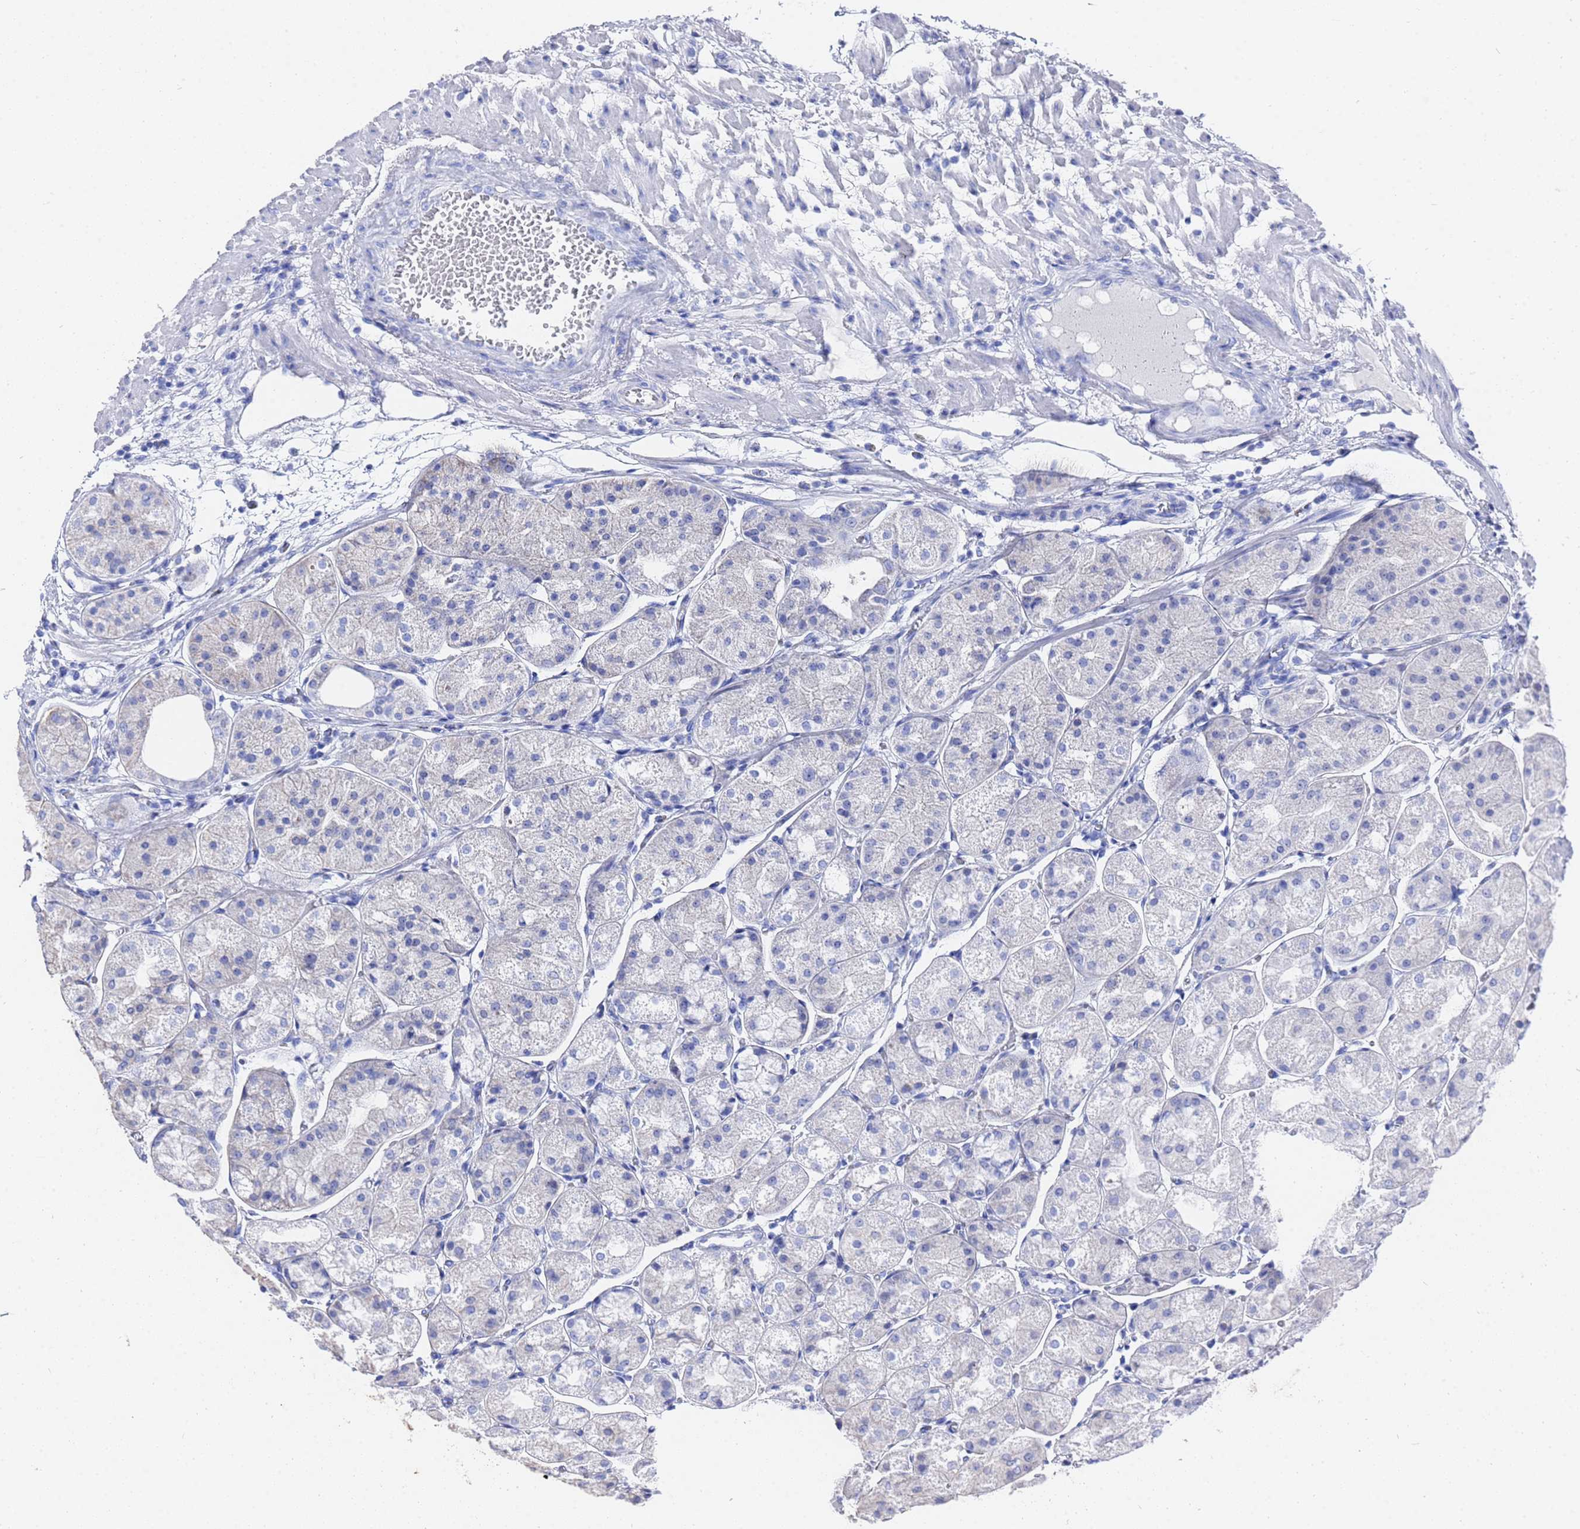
{"staining": {"intensity": "moderate", "quantity": "<25%", "location": "cytoplasmic/membranous"}, "tissue": "stomach", "cell_type": "Glandular cells", "image_type": "normal", "snomed": [{"axis": "morphology", "description": "Normal tissue, NOS"}, {"axis": "topography", "description": "Stomach, upper"}], "caption": "Immunohistochemical staining of benign stomach reveals <25% levels of moderate cytoplasmic/membranous protein expression in about <25% of glandular cells. The staining is performed using DAB brown chromogen to label protein expression. The nuclei are counter-stained blue using hematoxylin.", "gene": "GGT1", "patient": {"sex": "male", "age": 72}}